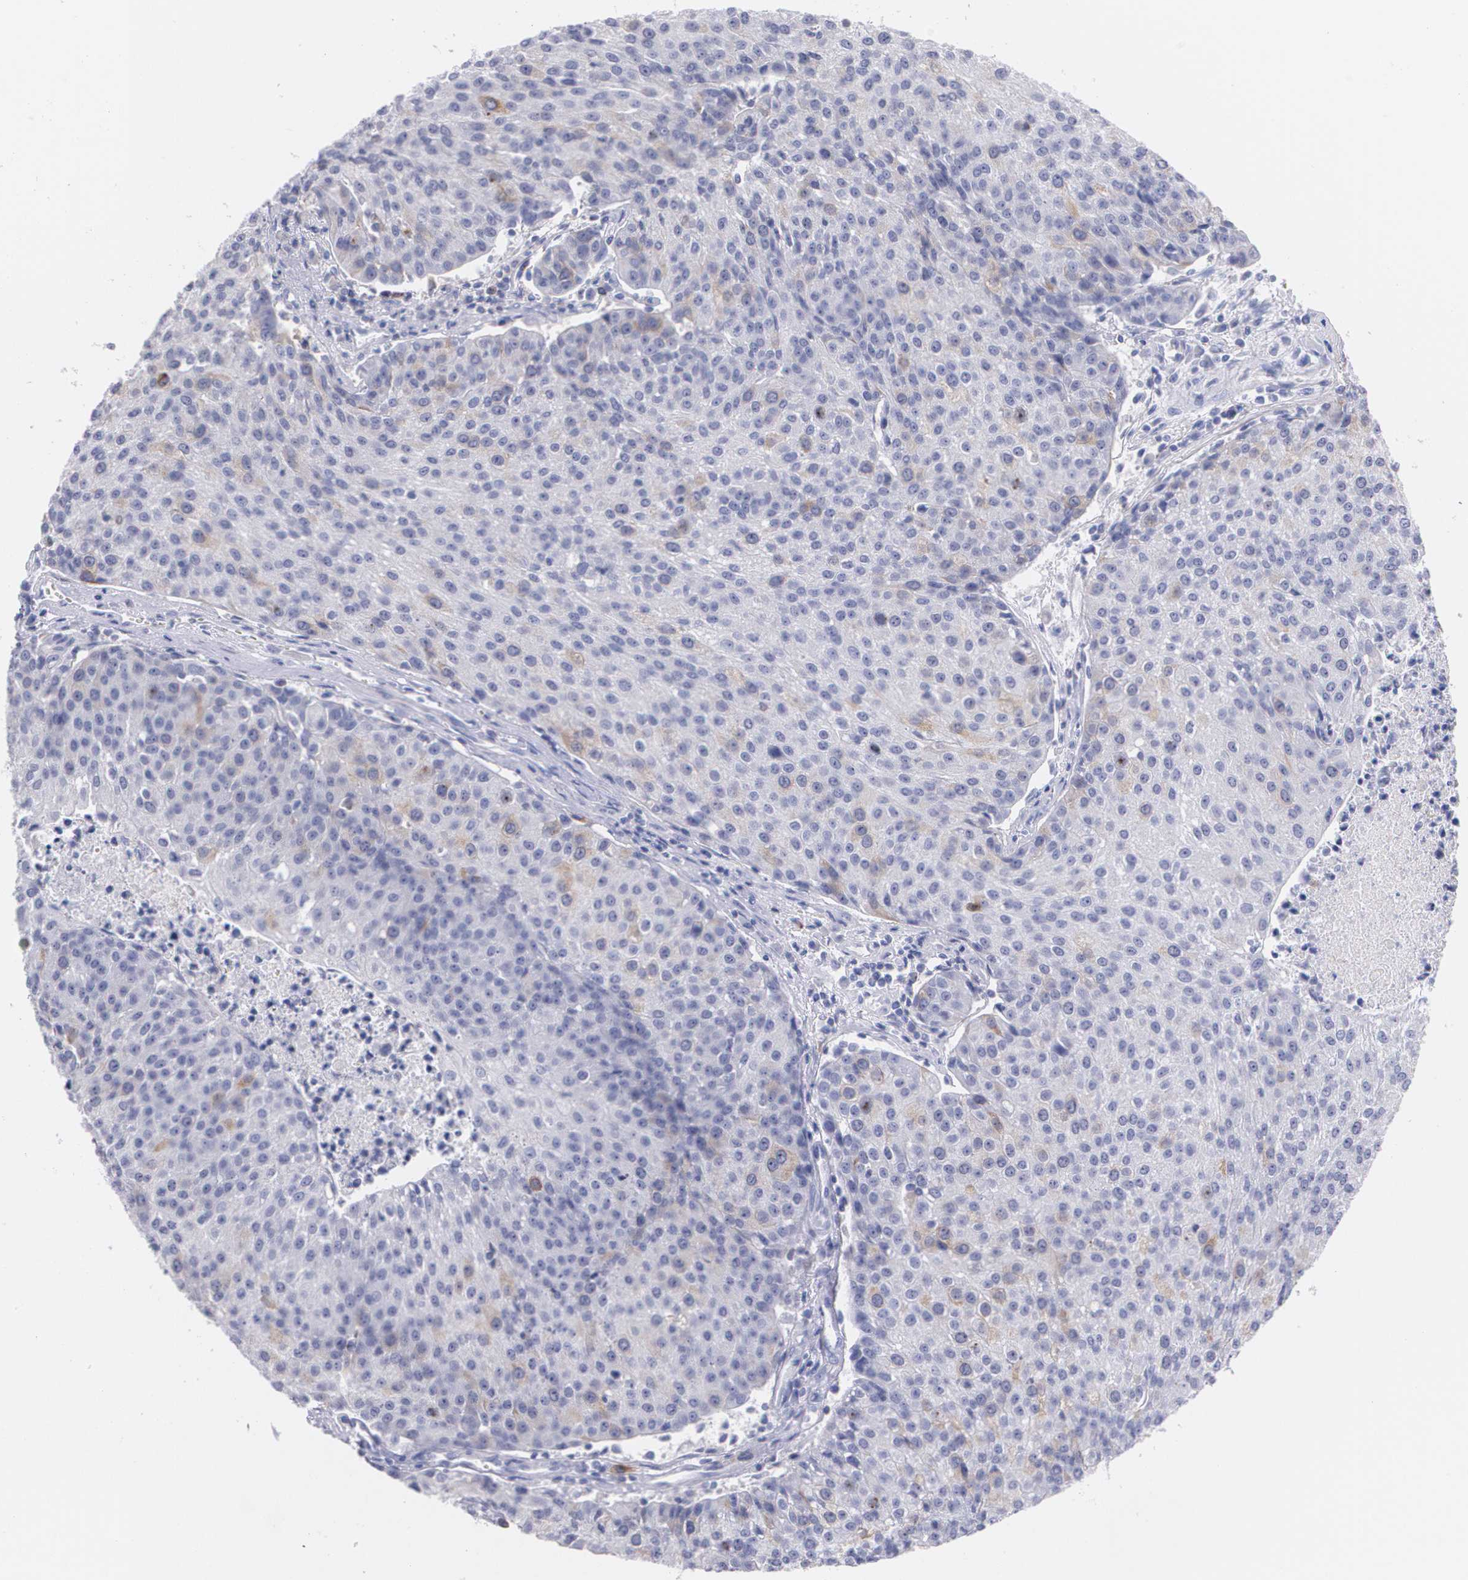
{"staining": {"intensity": "moderate", "quantity": "<25%", "location": "cytoplasmic/membranous"}, "tissue": "urothelial cancer", "cell_type": "Tumor cells", "image_type": "cancer", "snomed": [{"axis": "morphology", "description": "Urothelial carcinoma, High grade"}, {"axis": "topography", "description": "Urinary bladder"}], "caption": "High-magnification brightfield microscopy of urothelial cancer stained with DAB (3,3'-diaminobenzidine) (brown) and counterstained with hematoxylin (blue). tumor cells exhibit moderate cytoplasmic/membranous staining is seen in about<25% of cells.", "gene": "HMMR", "patient": {"sex": "female", "age": 85}}